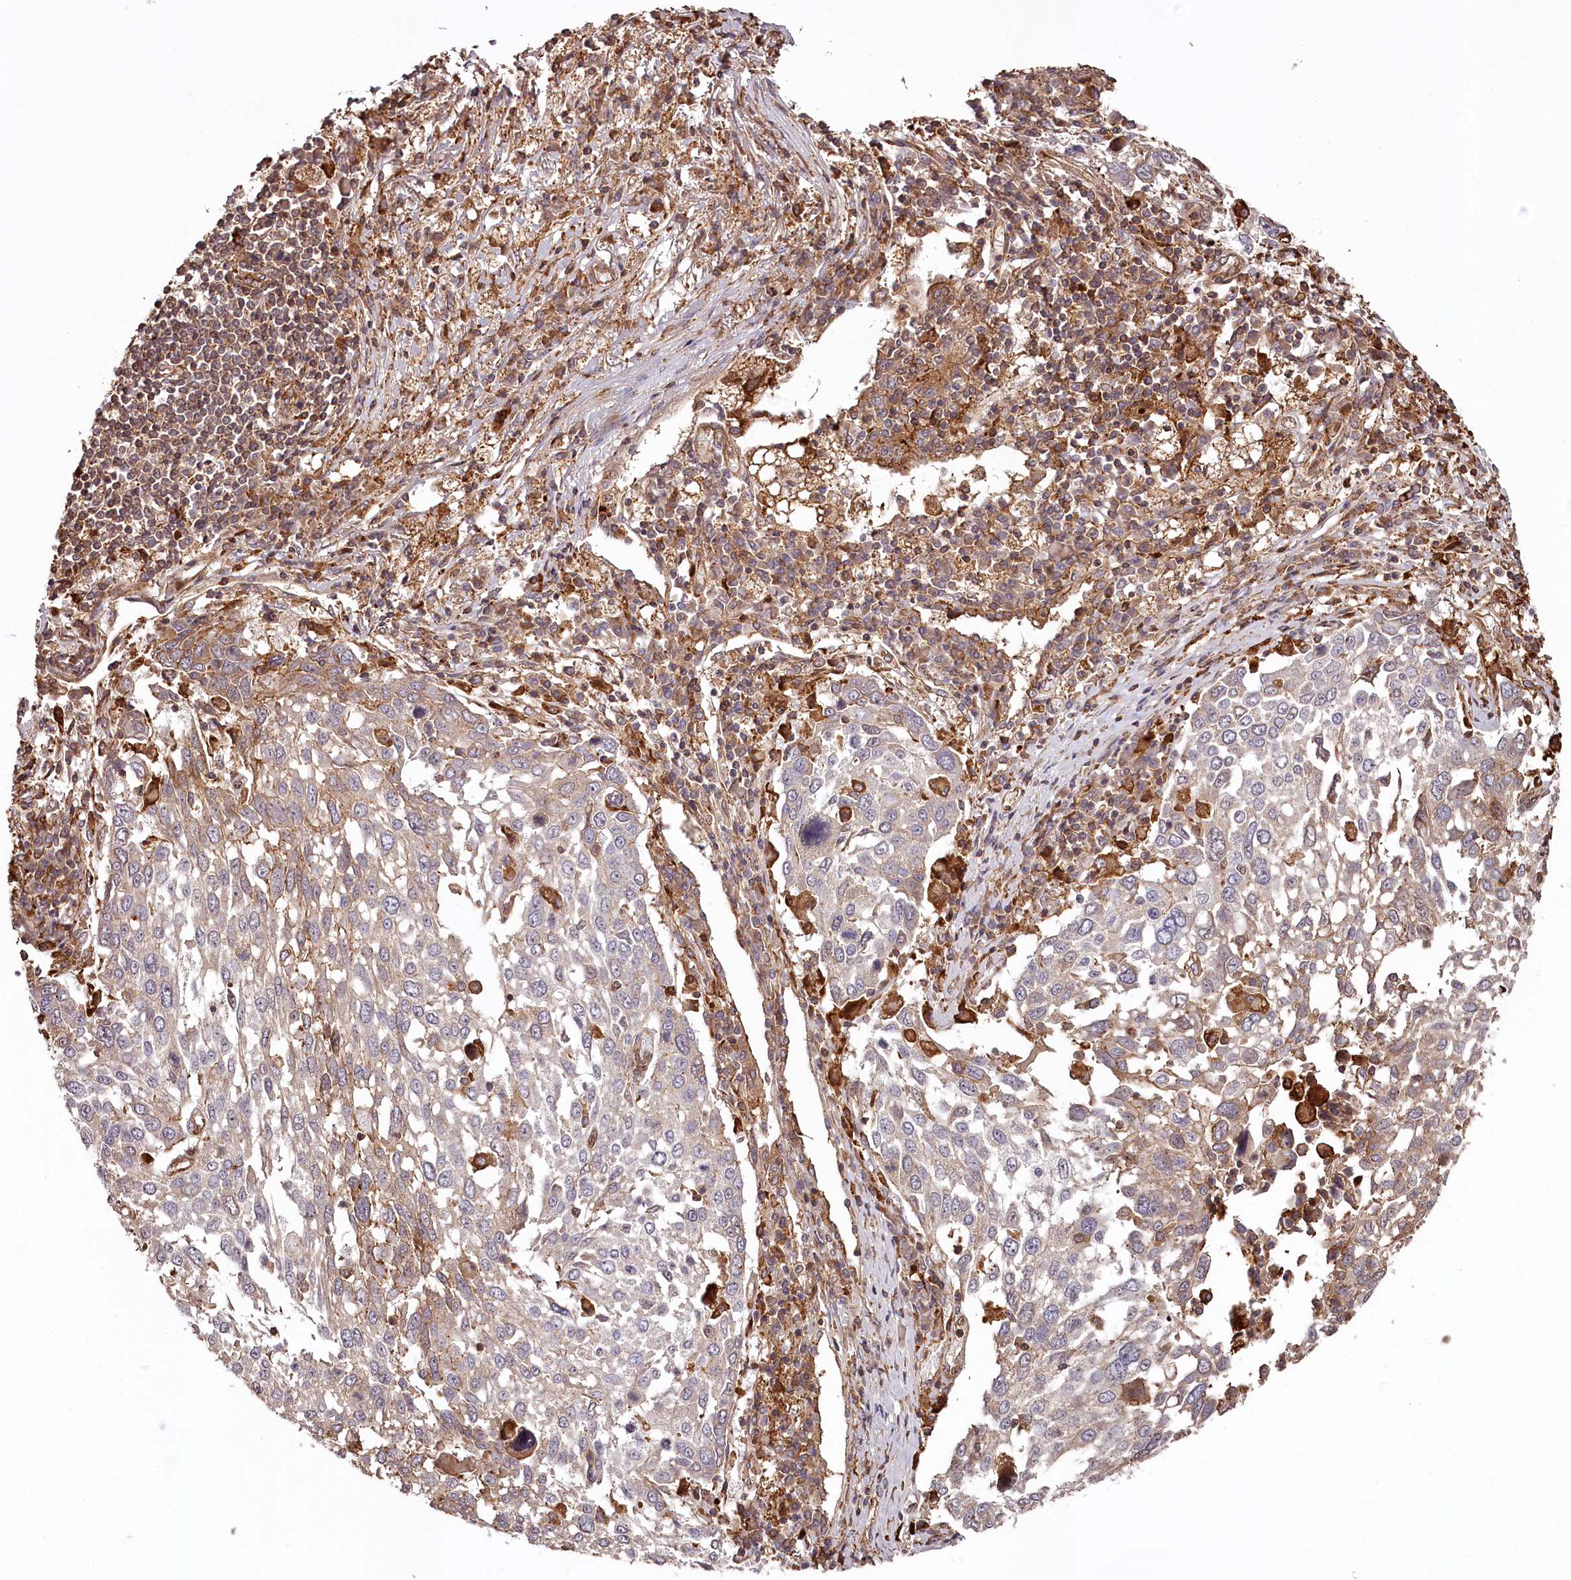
{"staining": {"intensity": "weak", "quantity": "<25%", "location": "cytoplasmic/membranous"}, "tissue": "lung cancer", "cell_type": "Tumor cells", "image_type": "cancer", "snomed": [{"axis": "morphology", "description": "Squamous cell carcinoma, NOS"}, {"axis": "topography", "description": "Lung"}], "caption": "Immunohistochemistry (IHC) photomicrograph of squamous cell carcinoma (lung) stained for a protein (brown), which exhibits no positivity in tumor cells.", "gene": "KIF14", "patient": {"sex": "male", "age": 65}}